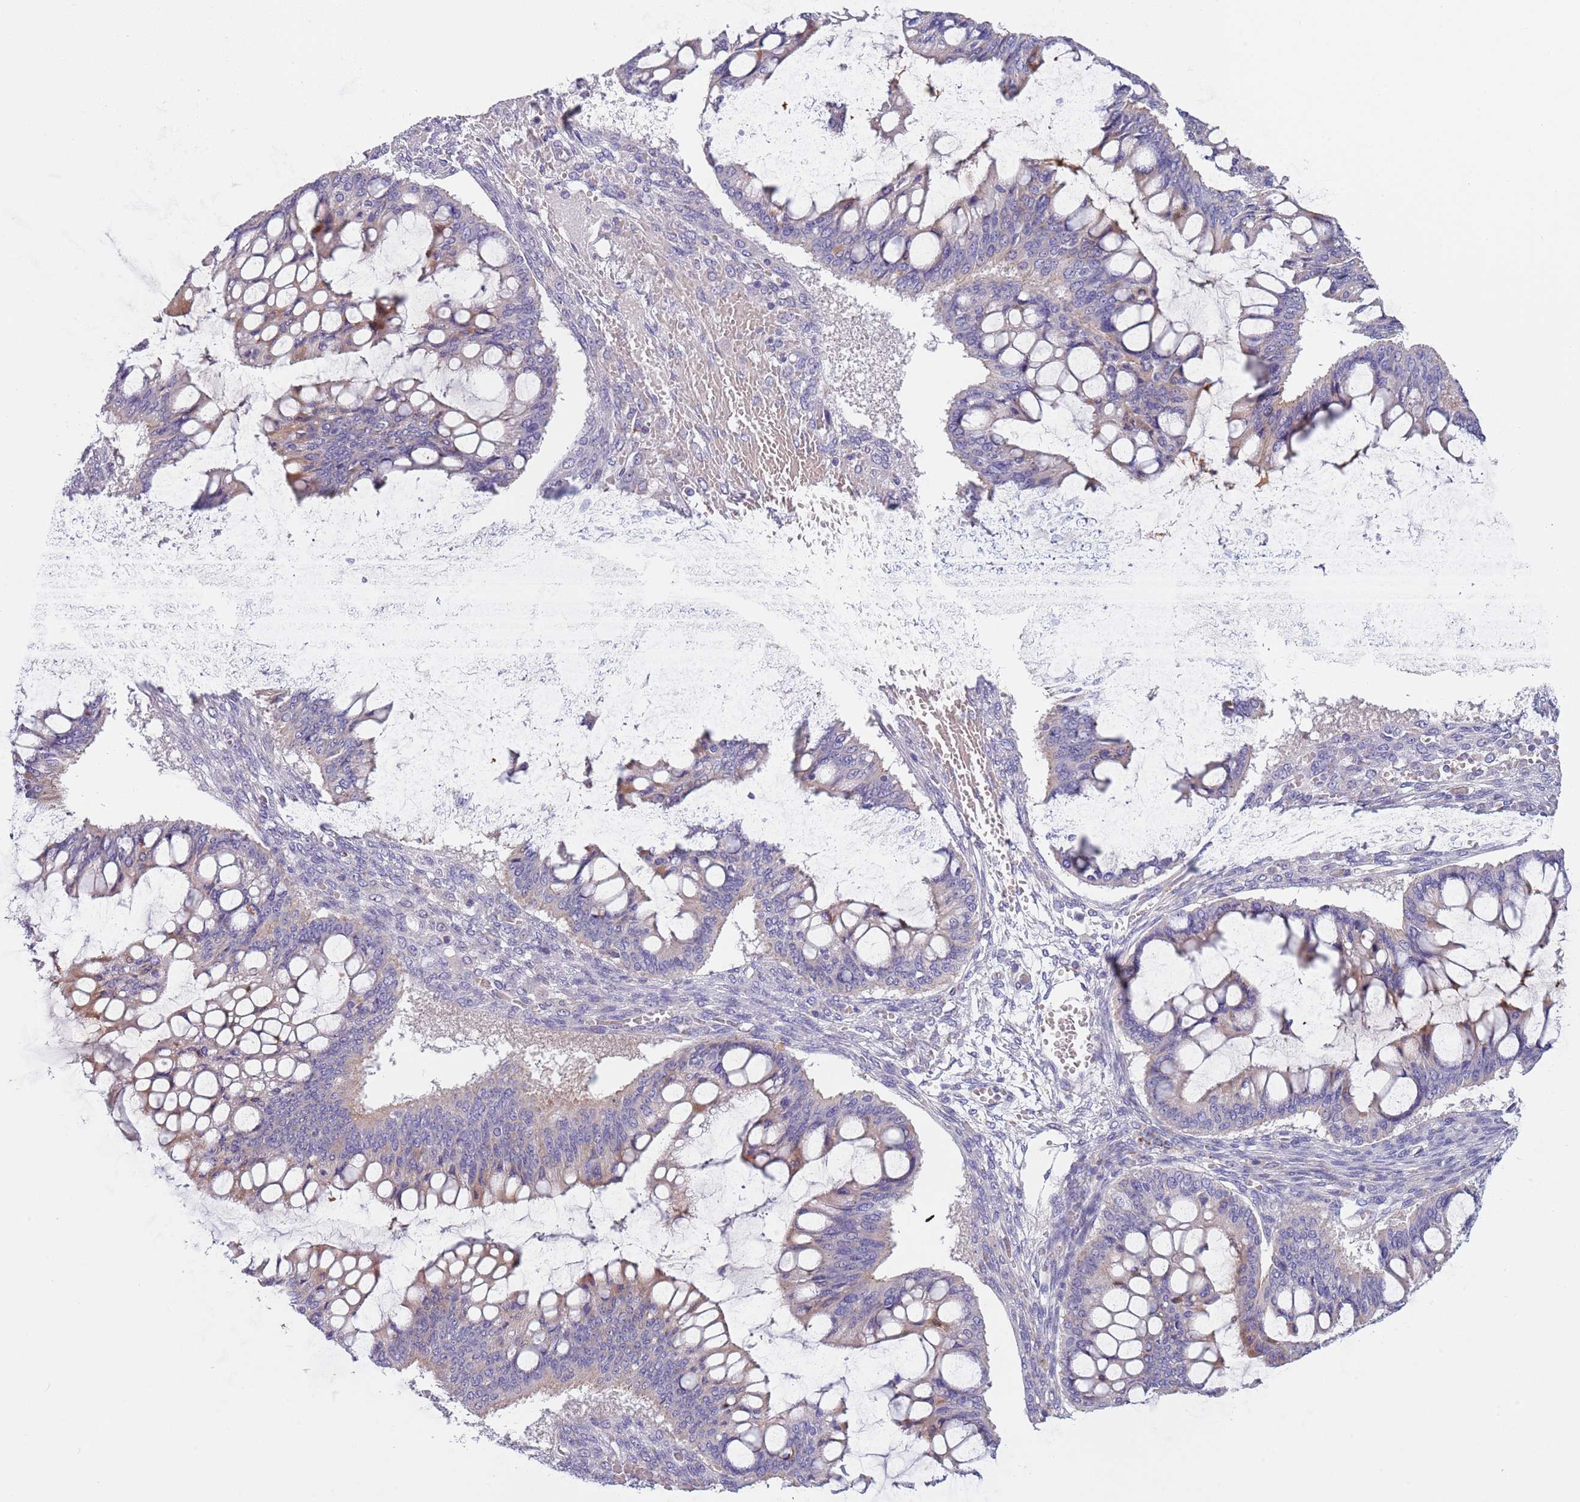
{"staining": {"intensity": "negative", "quantity": "none", "location": "none"}, "tissue": "ovarian cancer", "cell_type": "Tumor cells", "image_type": "cancer", "snomed": [{"axis": "morphology", "description": "Cystadenocarcinoma, mucinous, NOS"}, {"axis": "topography", "description": "Ovary"}], "caption": "This is a photomicrograph of immunohistochemistry (IHC) staining of ovarian cancer, which shows no staining in tumor cells. (Immunohistochemistry (ihc), brightfield microscopy, high magnification).", "gene": "MAN1C1", "patient": {"sex": "female", "age": 73}}